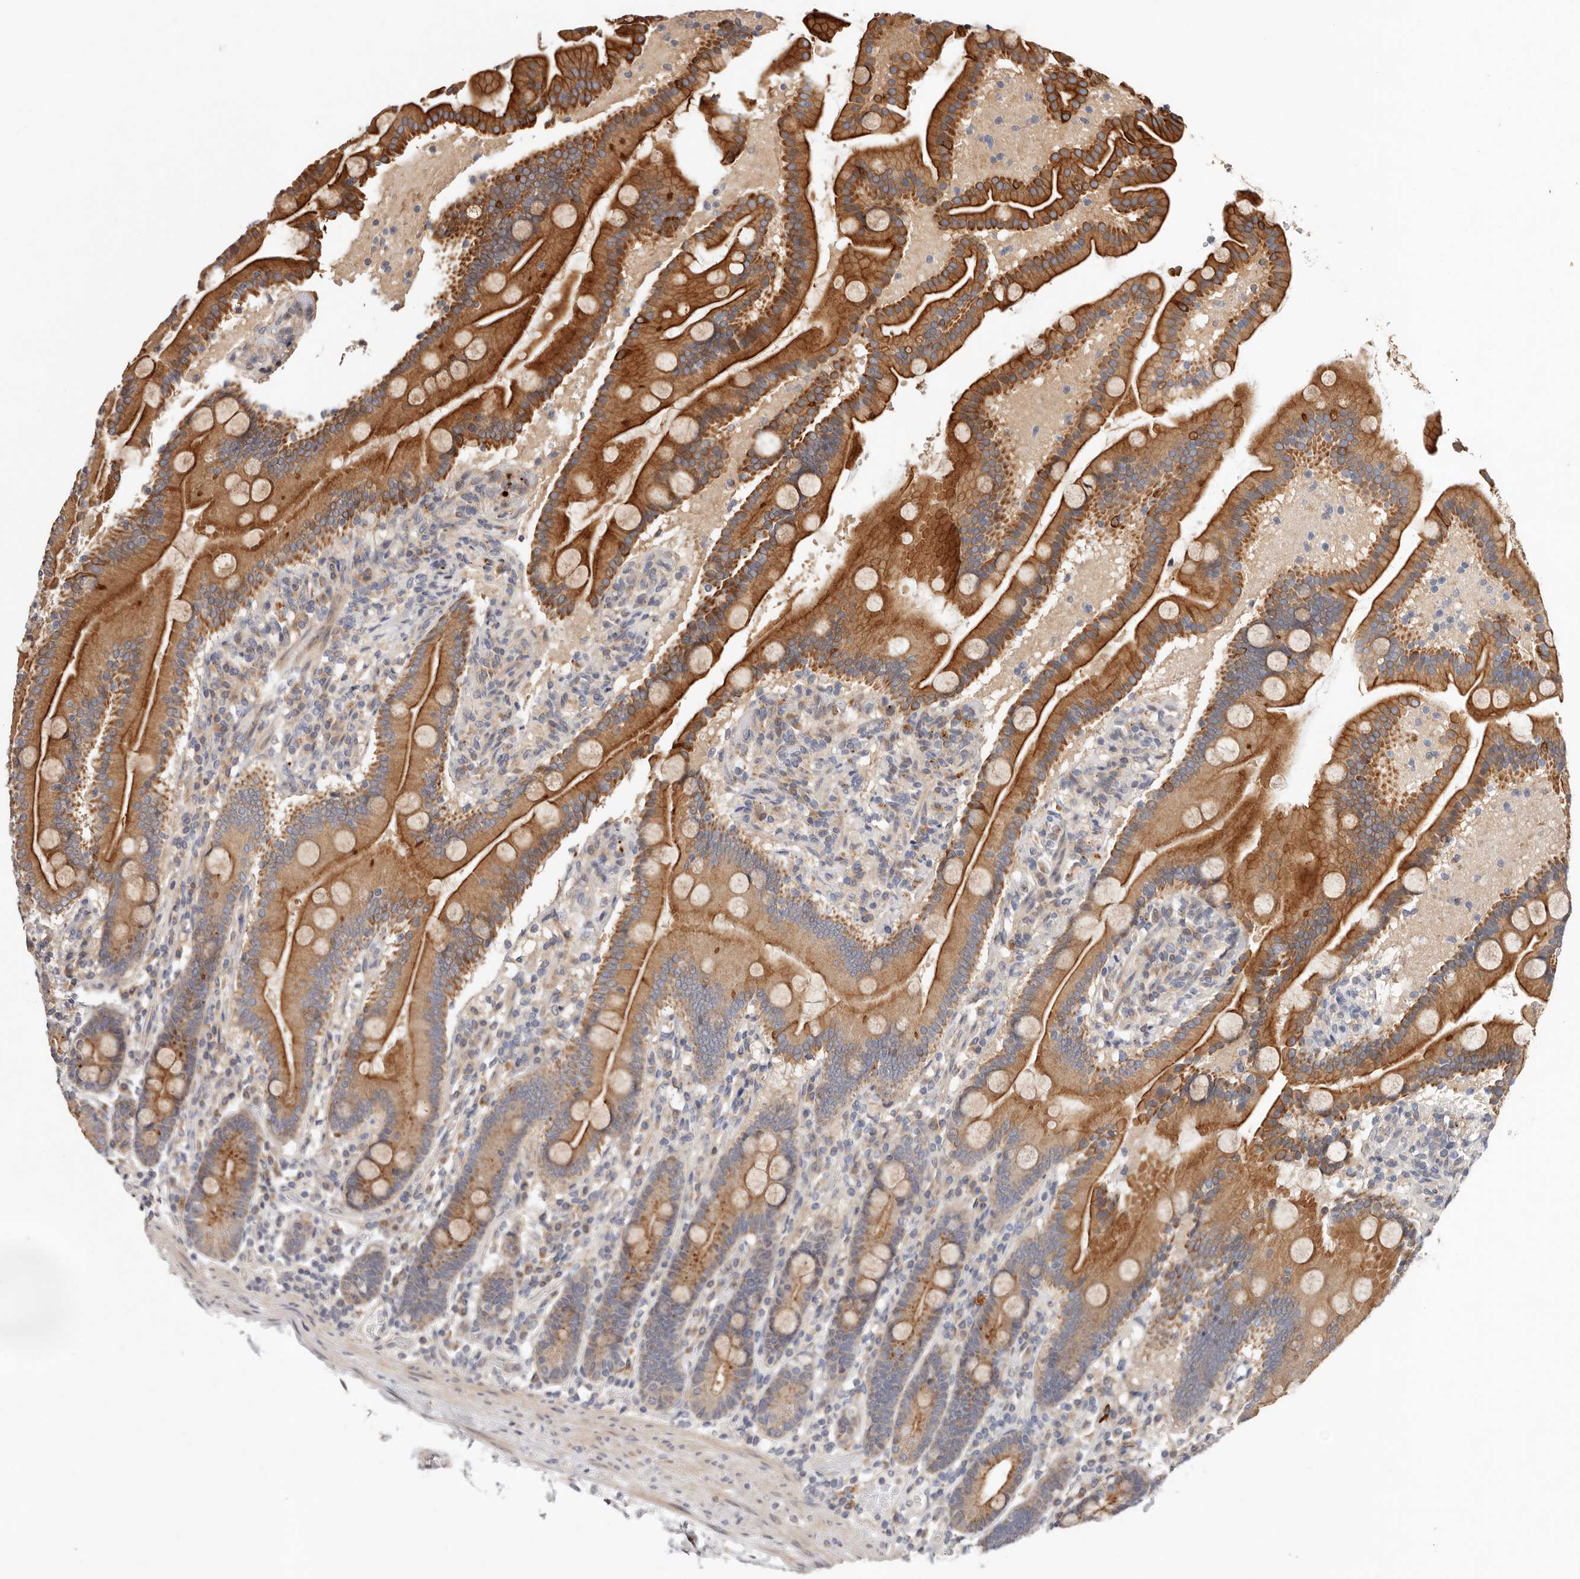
{"staining": {"intensity": "strong", "quantity": ">75%", "location": "cytoplasmic/membranous"}, "tissue": "duodenum", "cell_type": "Glandular cells", "image_type": "normal", "snomed": [{"axis": "morphology", "description": "Normal tissue, NOS"}, {"axis": "topography", "description": "Duodenum"}], "caption": "This micrograph reveals normal duodenum stained with immunohistochemistry to label a protein in brown. The cytoplasmic/membranous of glandular cells show strong positivity for the protein. Nuclei are counter-stained blue.", "gene": "USP33", "patient": {"sex": "male", "age": 55}}